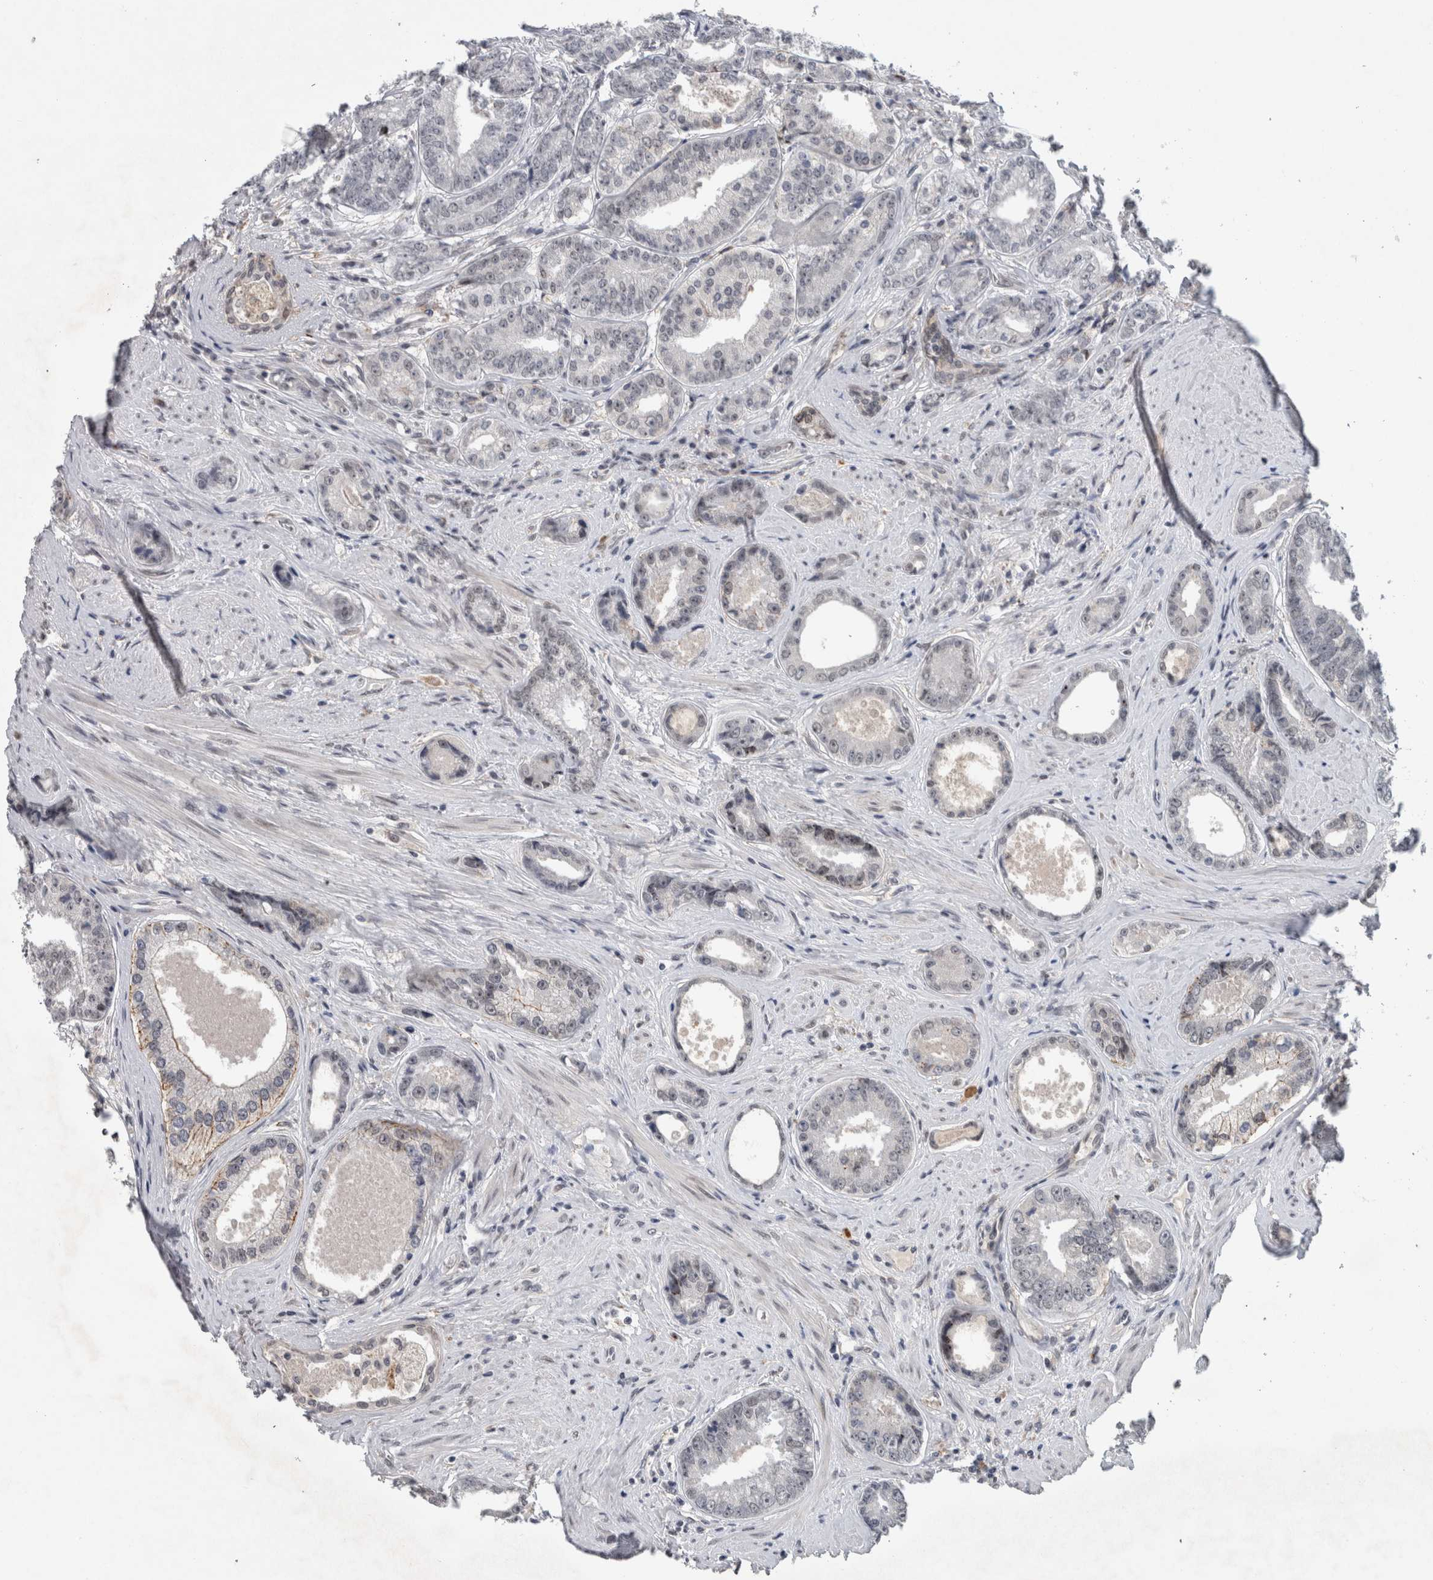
{"staining": {"intensity": "negative", "quantity": "none", "location": "none"}, "tissue": "prostate cancer", "cell_type": "Tumor cells", "image_type": "cancer", "snomed": [{"axis": "morphology", "description": "Adenocarcinoma, High grade"}, {"axis": "topography", "description": "Prostate"}], "caption": "A histopathology image of human prostate cancer (adenocarcinoma (high-grade)) is negative for staining in tumor cells. The staining was performed using DAB (3,3'-diaminobenzidine) to visualize the protein expression in brown, while the nuclei were stained in blue with hematoxylin (Magnification: 20x).", "gene": "PRXL2A", "patient": {"sex": "male", "age": 61}}